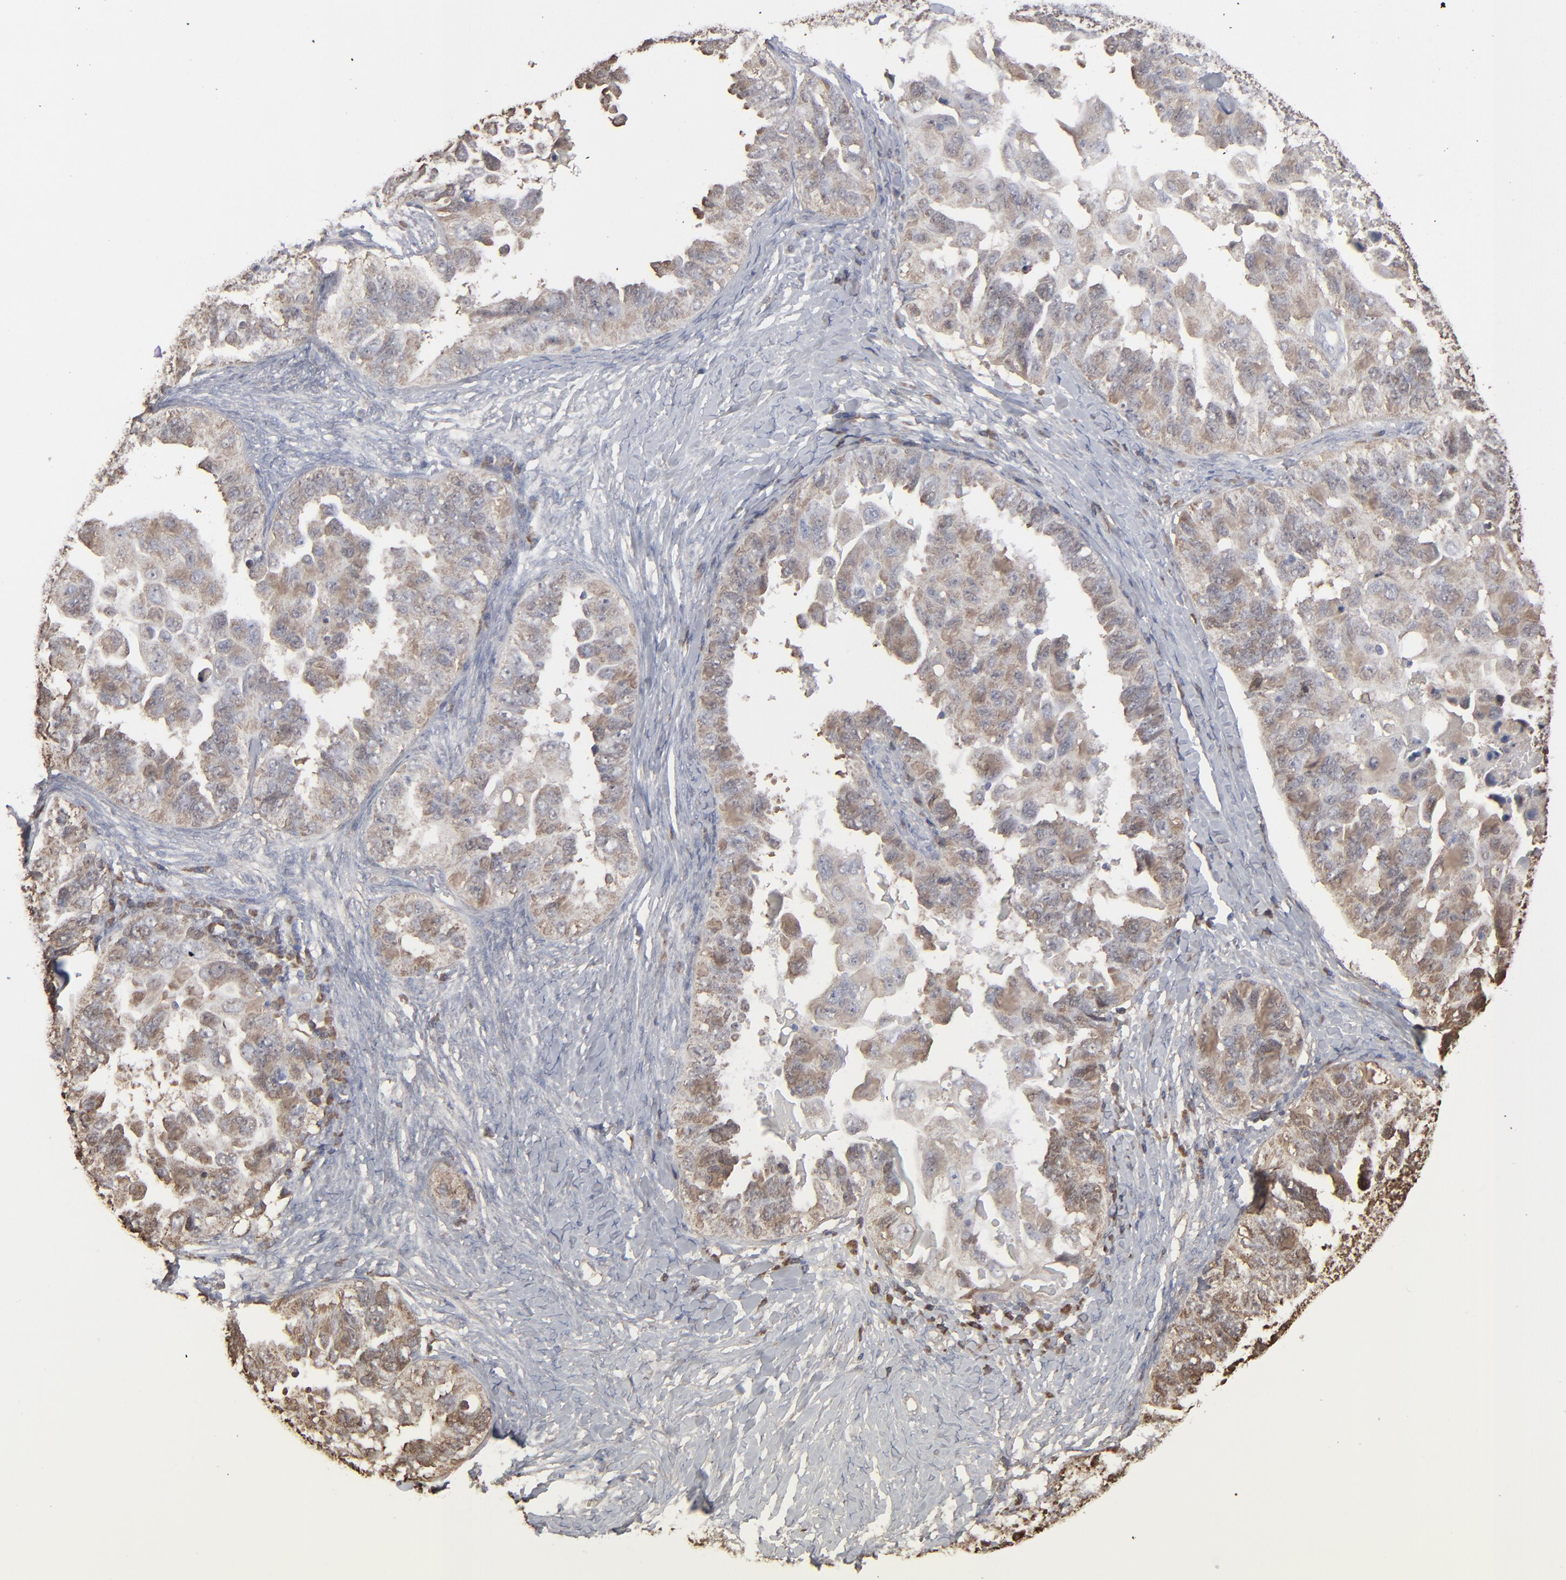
{"staining": {"intensity": "weak", "quantity": ">75%", "location": "cytoplasmic/membranous"}, "tissue": "ovarian cancer", "cell_type": "Tumor cells", "image_type": "cancer", "snomed": [{"axis": "morphology", "description": "Cystadenocarcinoma, serous, NOS"}, {"axis": "topography", "description": "Ovary"}], "caption": "This is a micrograph of immunohistochemistry (IHC) staining of ovarian cancer (serous cystadenocarcinoma), which shows weak staining in the cytoplasmic/membranous of tumor cells.", "gene": "NME1-NME2", "patient": {"sex": "female", "age": 82}}